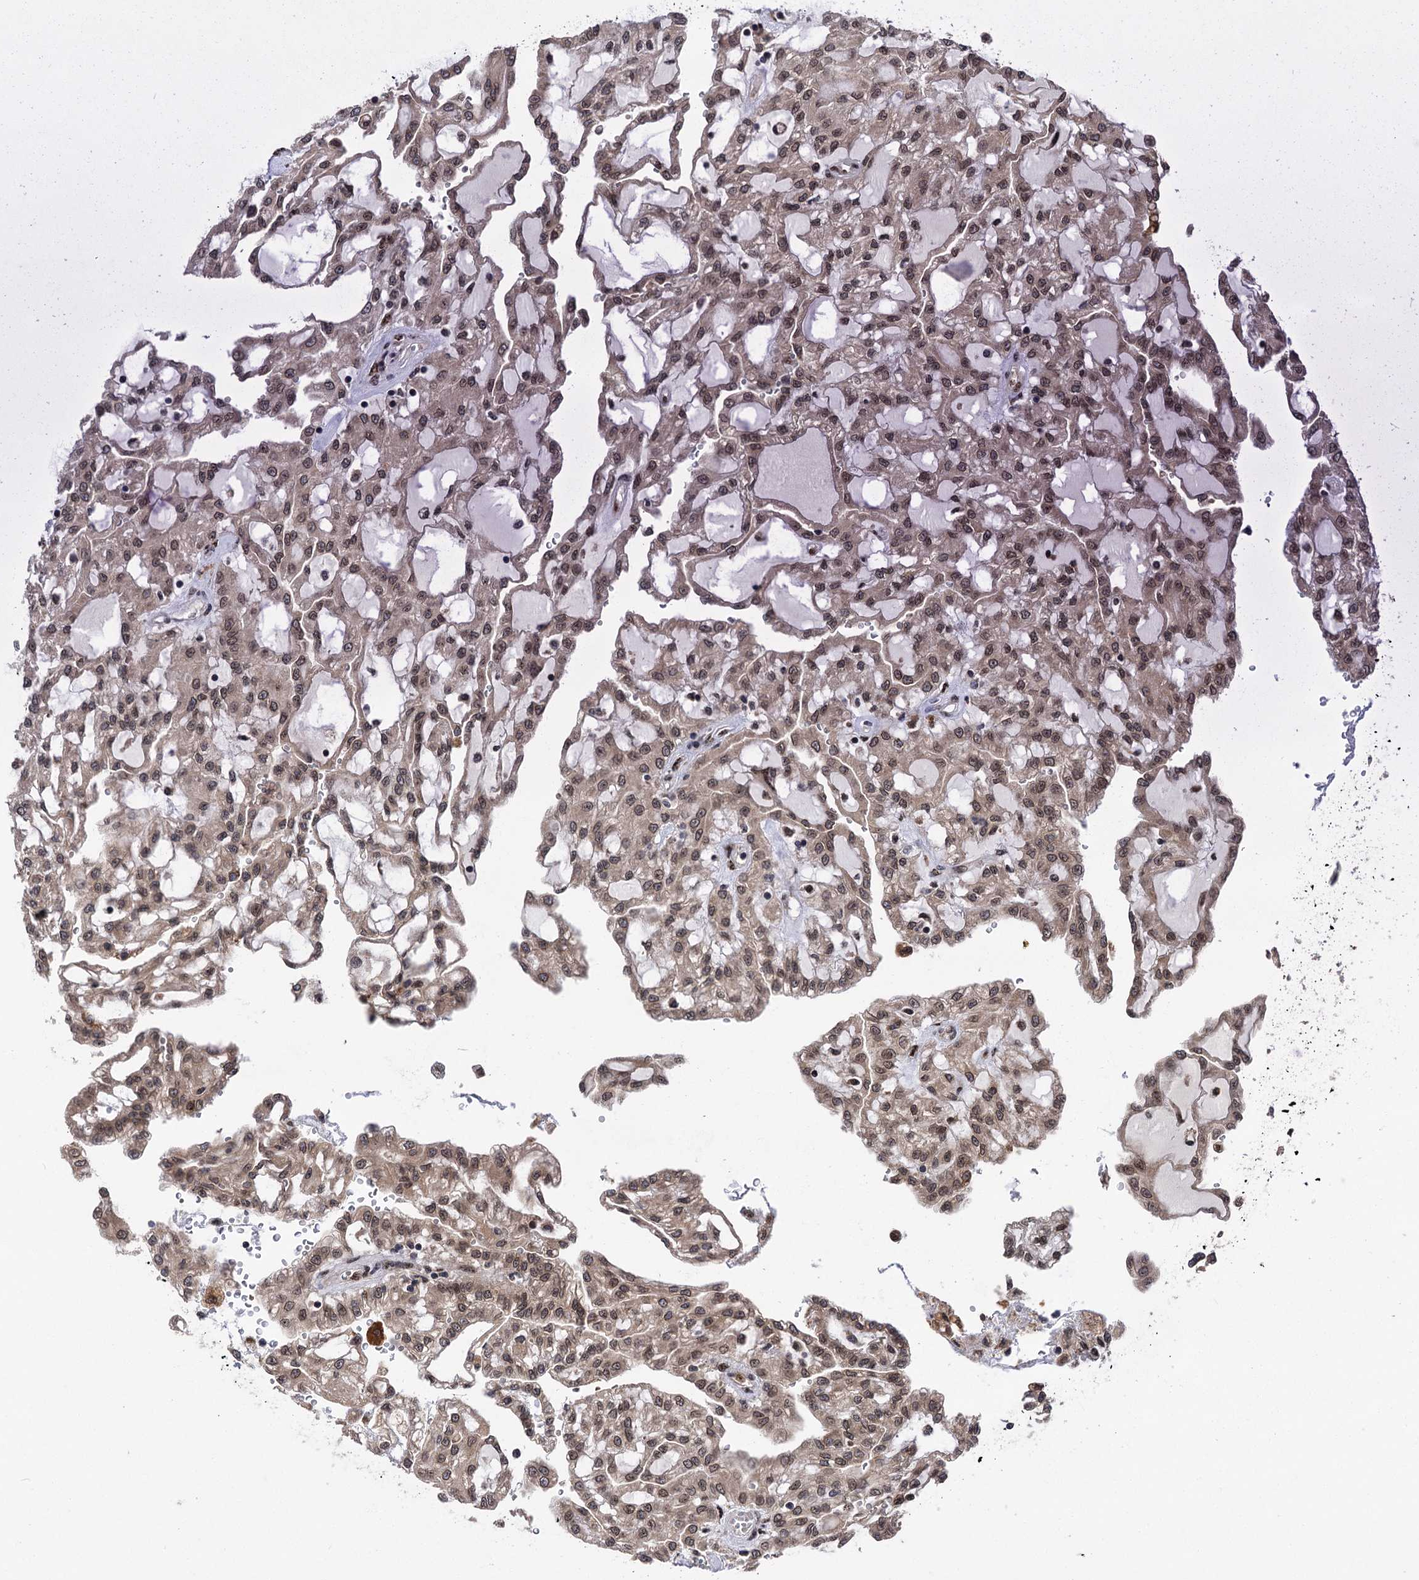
{"staining": {"intensity": "weak", "quantity": ">75%", "location": "nuclear"}, "tissue": "renal cancer", "cell_type": "Tumor cells", "image_type": "cancer", "snomed": [{"axis": "morphology", "description": "Adenocarcinoma, NOS"}, {"axis": "topography", "description": "Kidney"}], "caption": "Weak nuclear positivity is identified in about >75% of tumor cells in renal cancer (adenocarcinoma).", "gene": "MESD", "patient": {"sex": "male", "age": 63}}